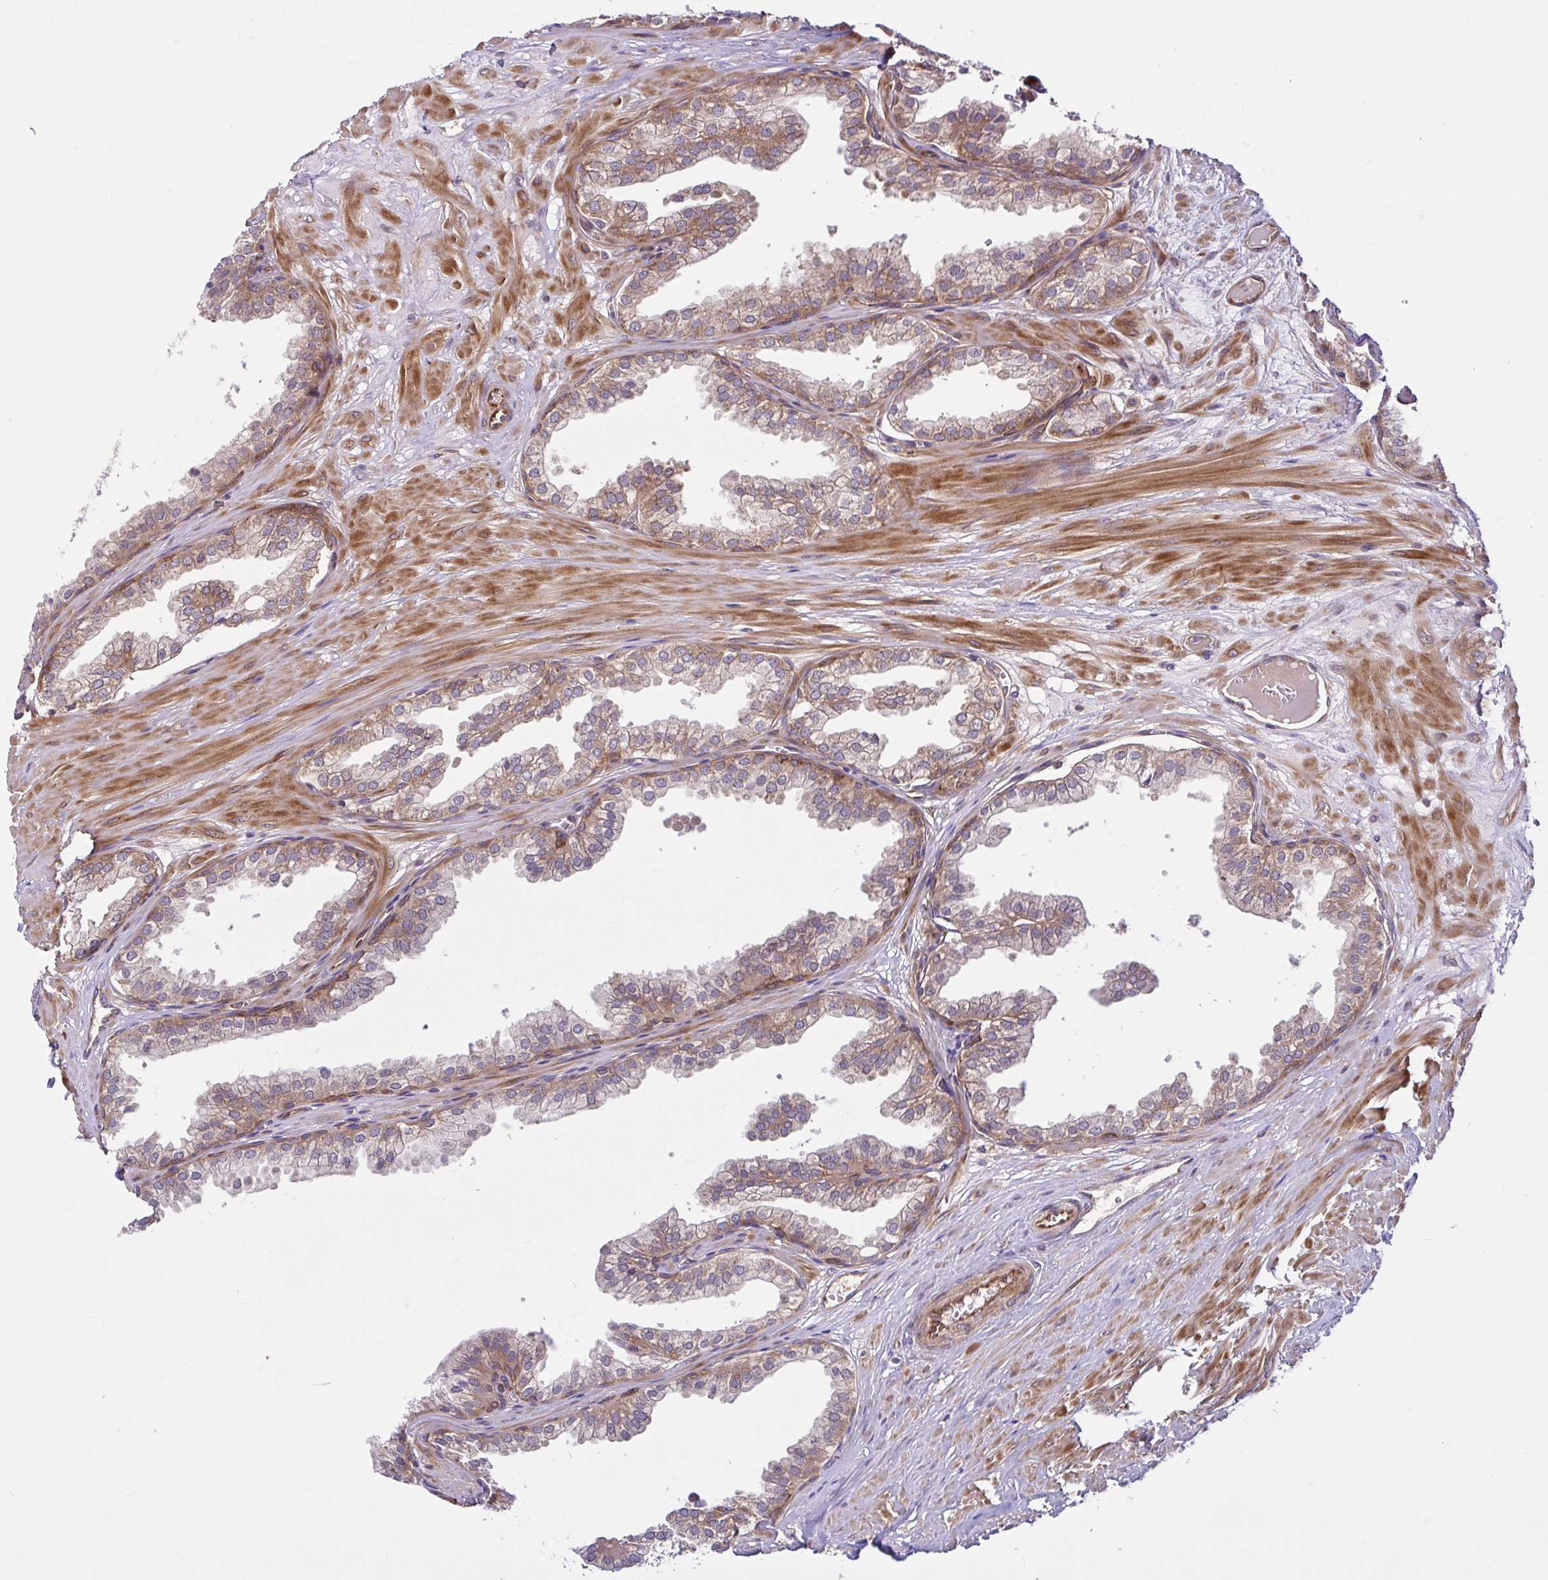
{"staining": {"intensity": "moderate", "quantity": "25%-75%", "location": "cytoplasmic/membranous"}, "tissue": "prostate", "cell_type": "Glandular cells", "image_type": "normal", "snomed": [{"axis": "morphology", "description": "Normal tissue, NOS"}, {"axis": "topography", "description": "Prostate"}, {"axis": "topography", "description": "Peripheral nerve tissue"}], "caption": "Immunohistochemical staining of normal prostate exhibits 25%-75% levels of moderate cytoplasmic/membranous protein staining in about 25%-75% of glandular cells. (Stains: DAB (3,3'-diaminobenzidine) in brown, nuclei in blue, Microscopy: brightfield microscopy at high magnification).", "gene": "NTPCR", "patient": {"sex": "male", "age": 55}}